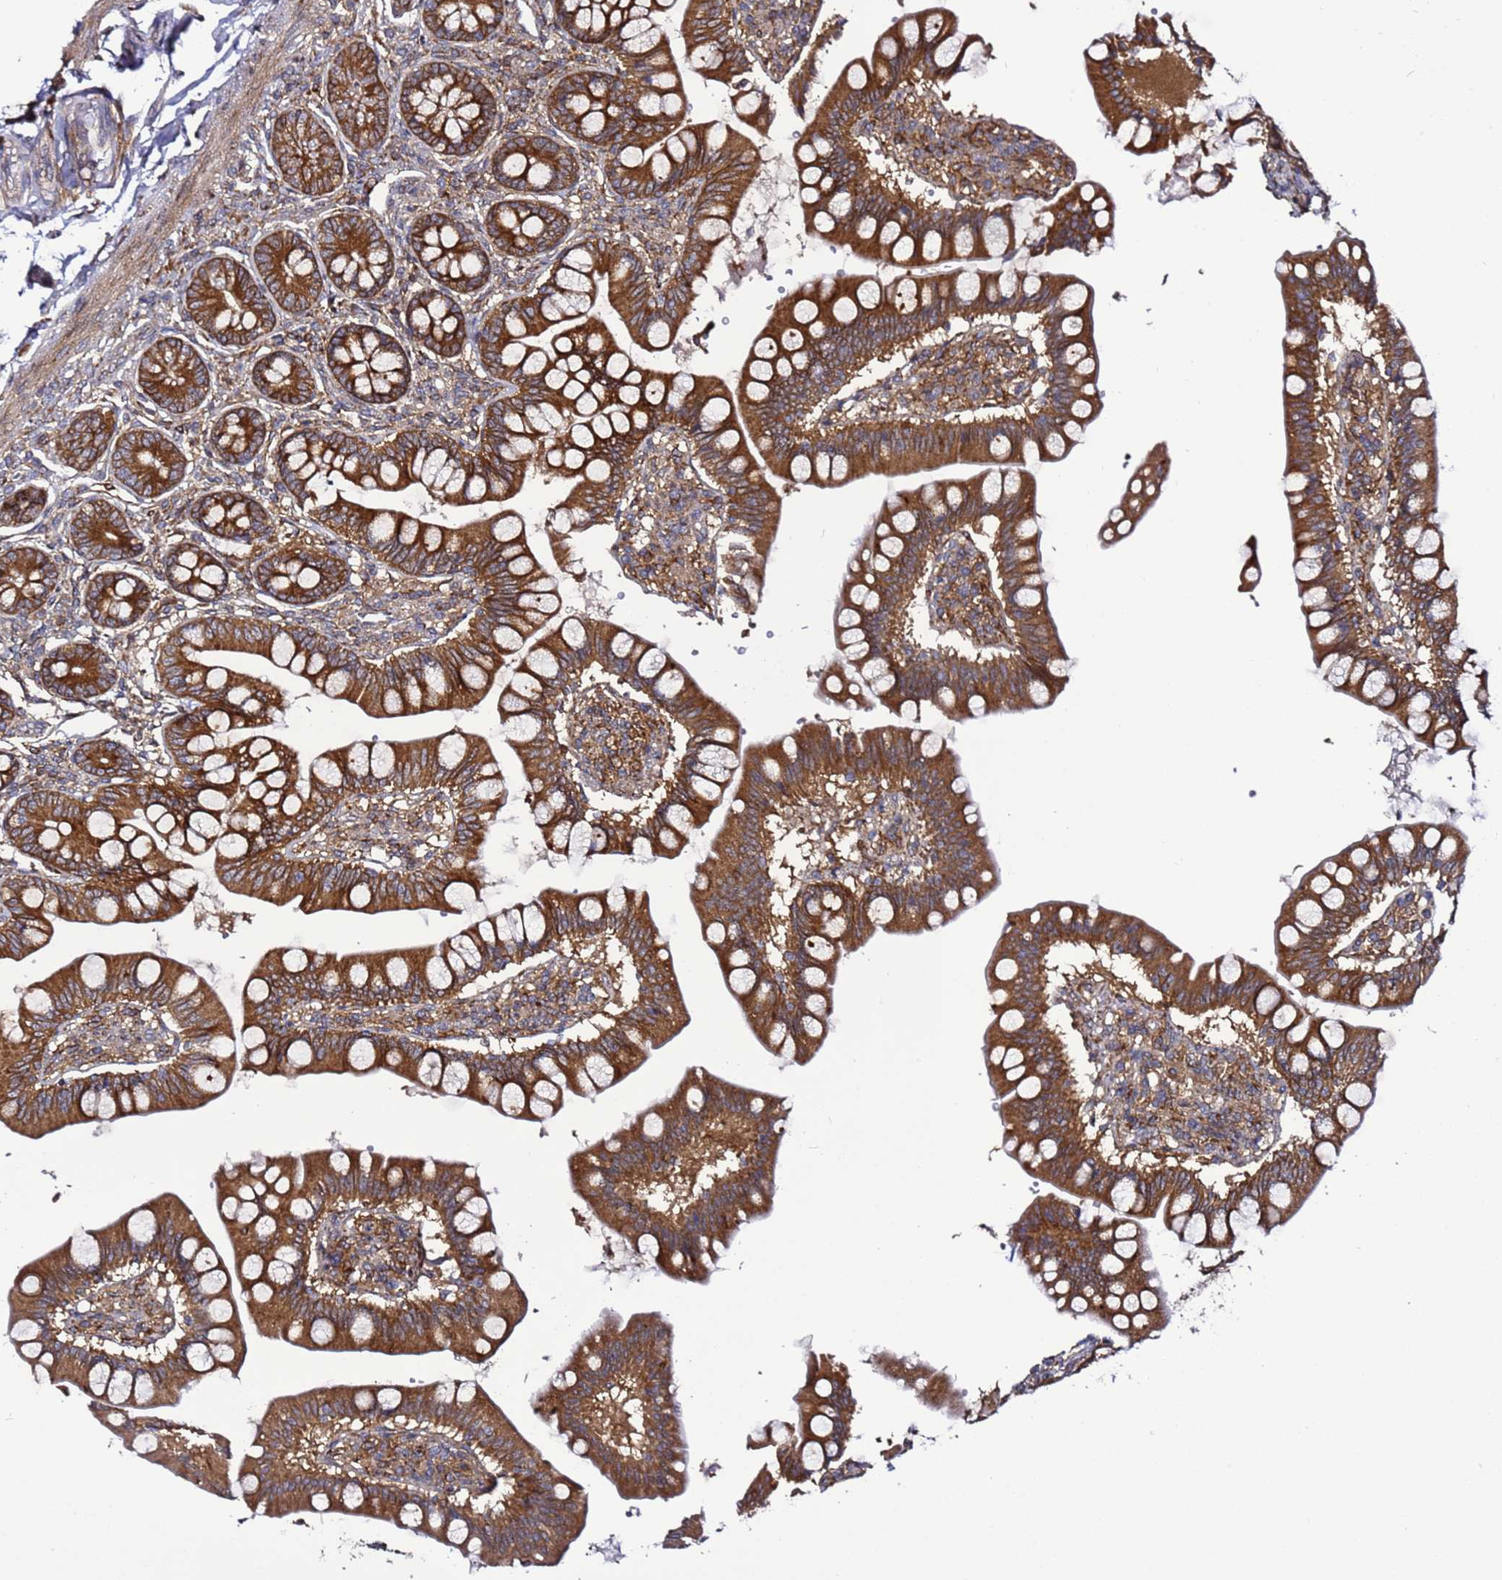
{"staining": {"intensity": "strong", "quantity": ">75%", "location": "cytoplasmic/membranous"}, "tissue": "small intestine", "cell_type": "Glandular cells", "image_type": "normal", "snomed": [{"axis": "morphology", "description": "Normal tissue, NOS"}, {"axis": "topography", "description": "Small intestine"}], "caption": "Small intestine stained with a brown dye shows strong cytoplasmic/membranous positive positivity in approximately >75% of glandular cells.", "gene": "TMEM176B", "patient": {"sex": "male", "age": 7}}